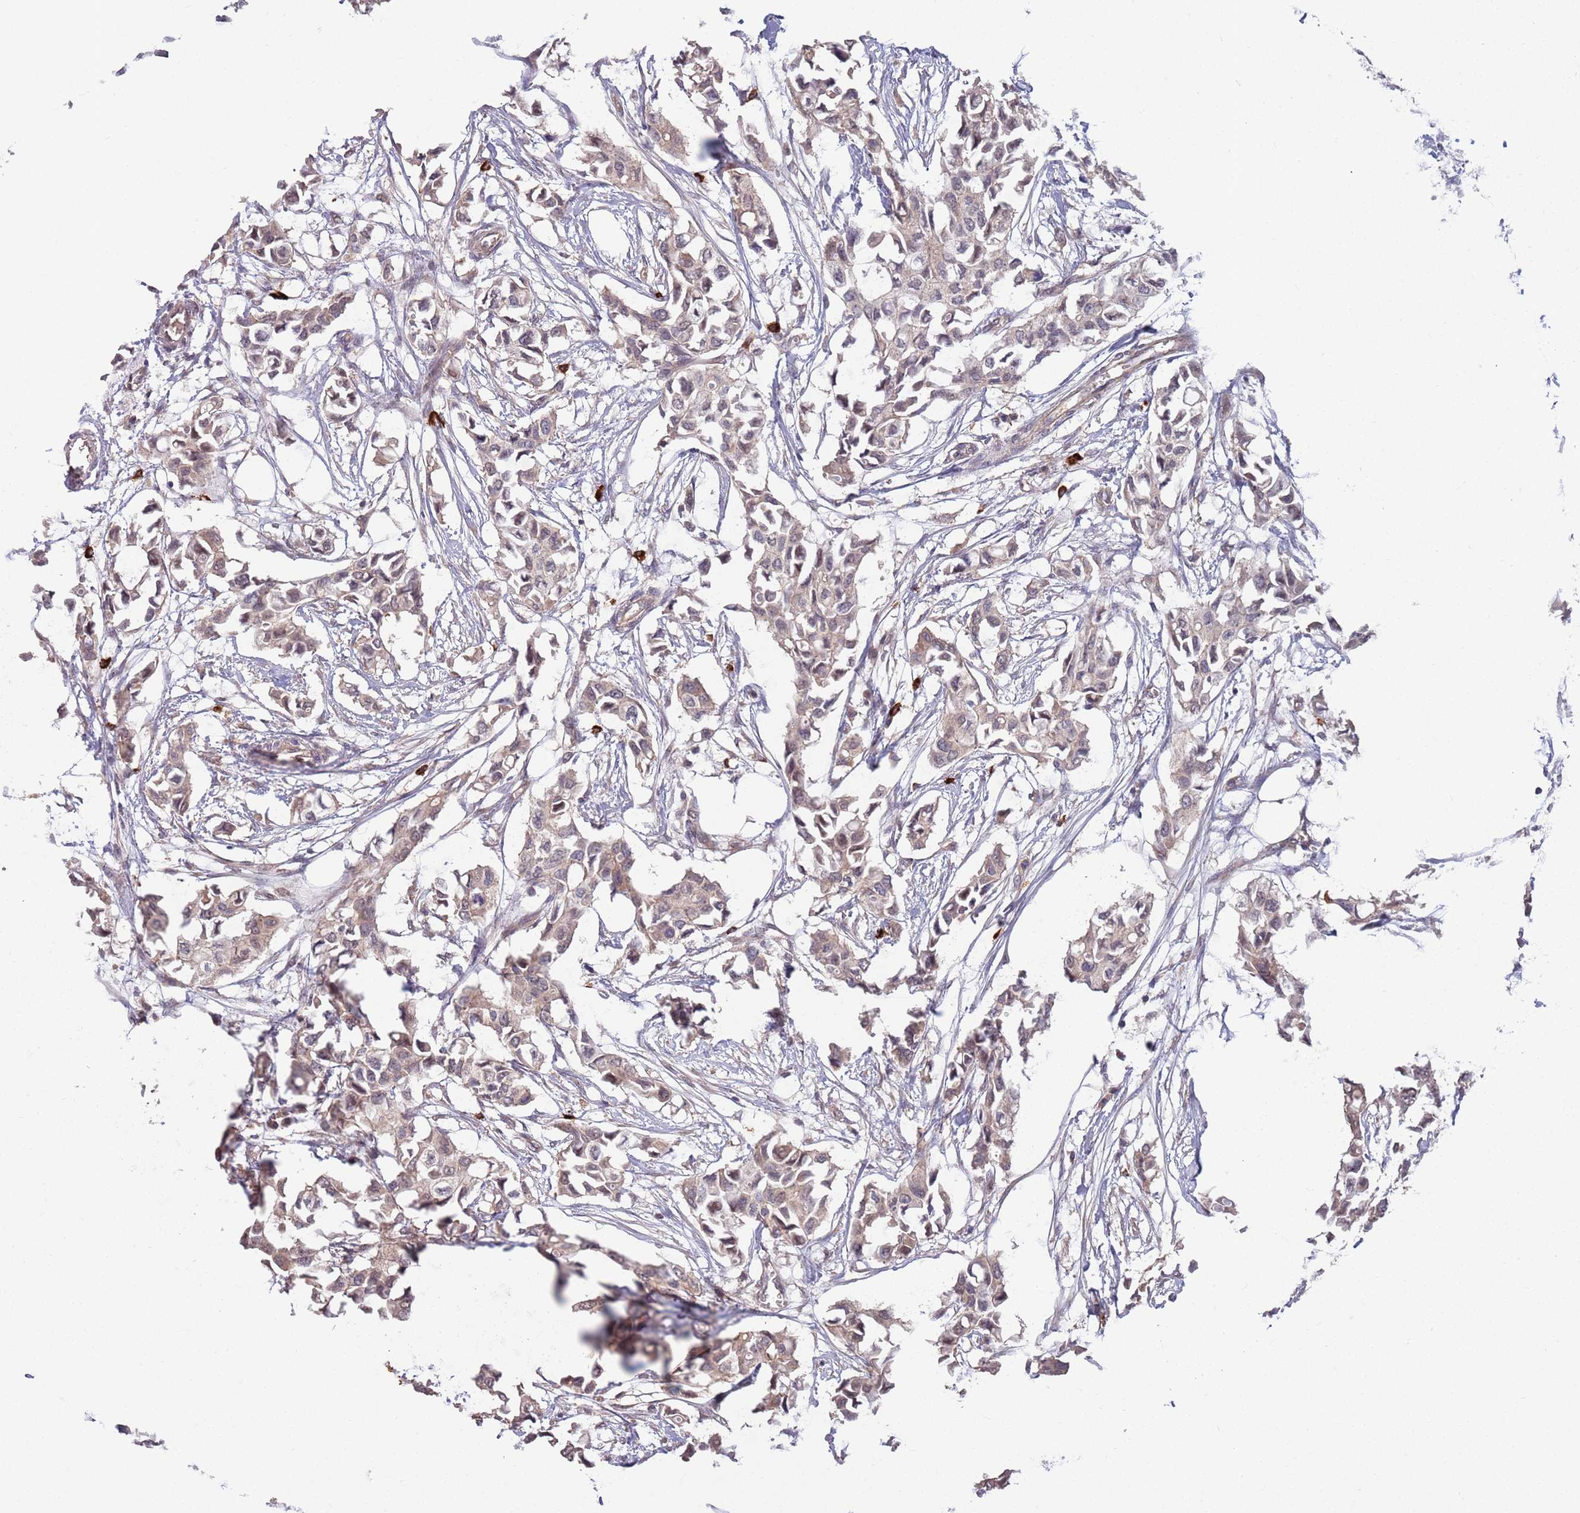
{"staining": {"intensity": "weak", "quantity": ">75%", "location": "cytoplasmic/membranous"}, "tissue": "breast cancer", "cell_type": "Tumor cells", "image_type": "cancer", "snomed": [{"axis": "morphology", "description": "Duct carcinoma"}, {"axis": "topography", "description": "Breast"}], "caption": "This image displays breast cancer stained with immunohistochemistry to label a protein in brown. The cytoplasmic/membranous of tumor cells show weak positivity for the protein. Nuclei are counter-stained blue.", "gene": "MARVELD2", "patient": {"sex": "female", "age": 41}}